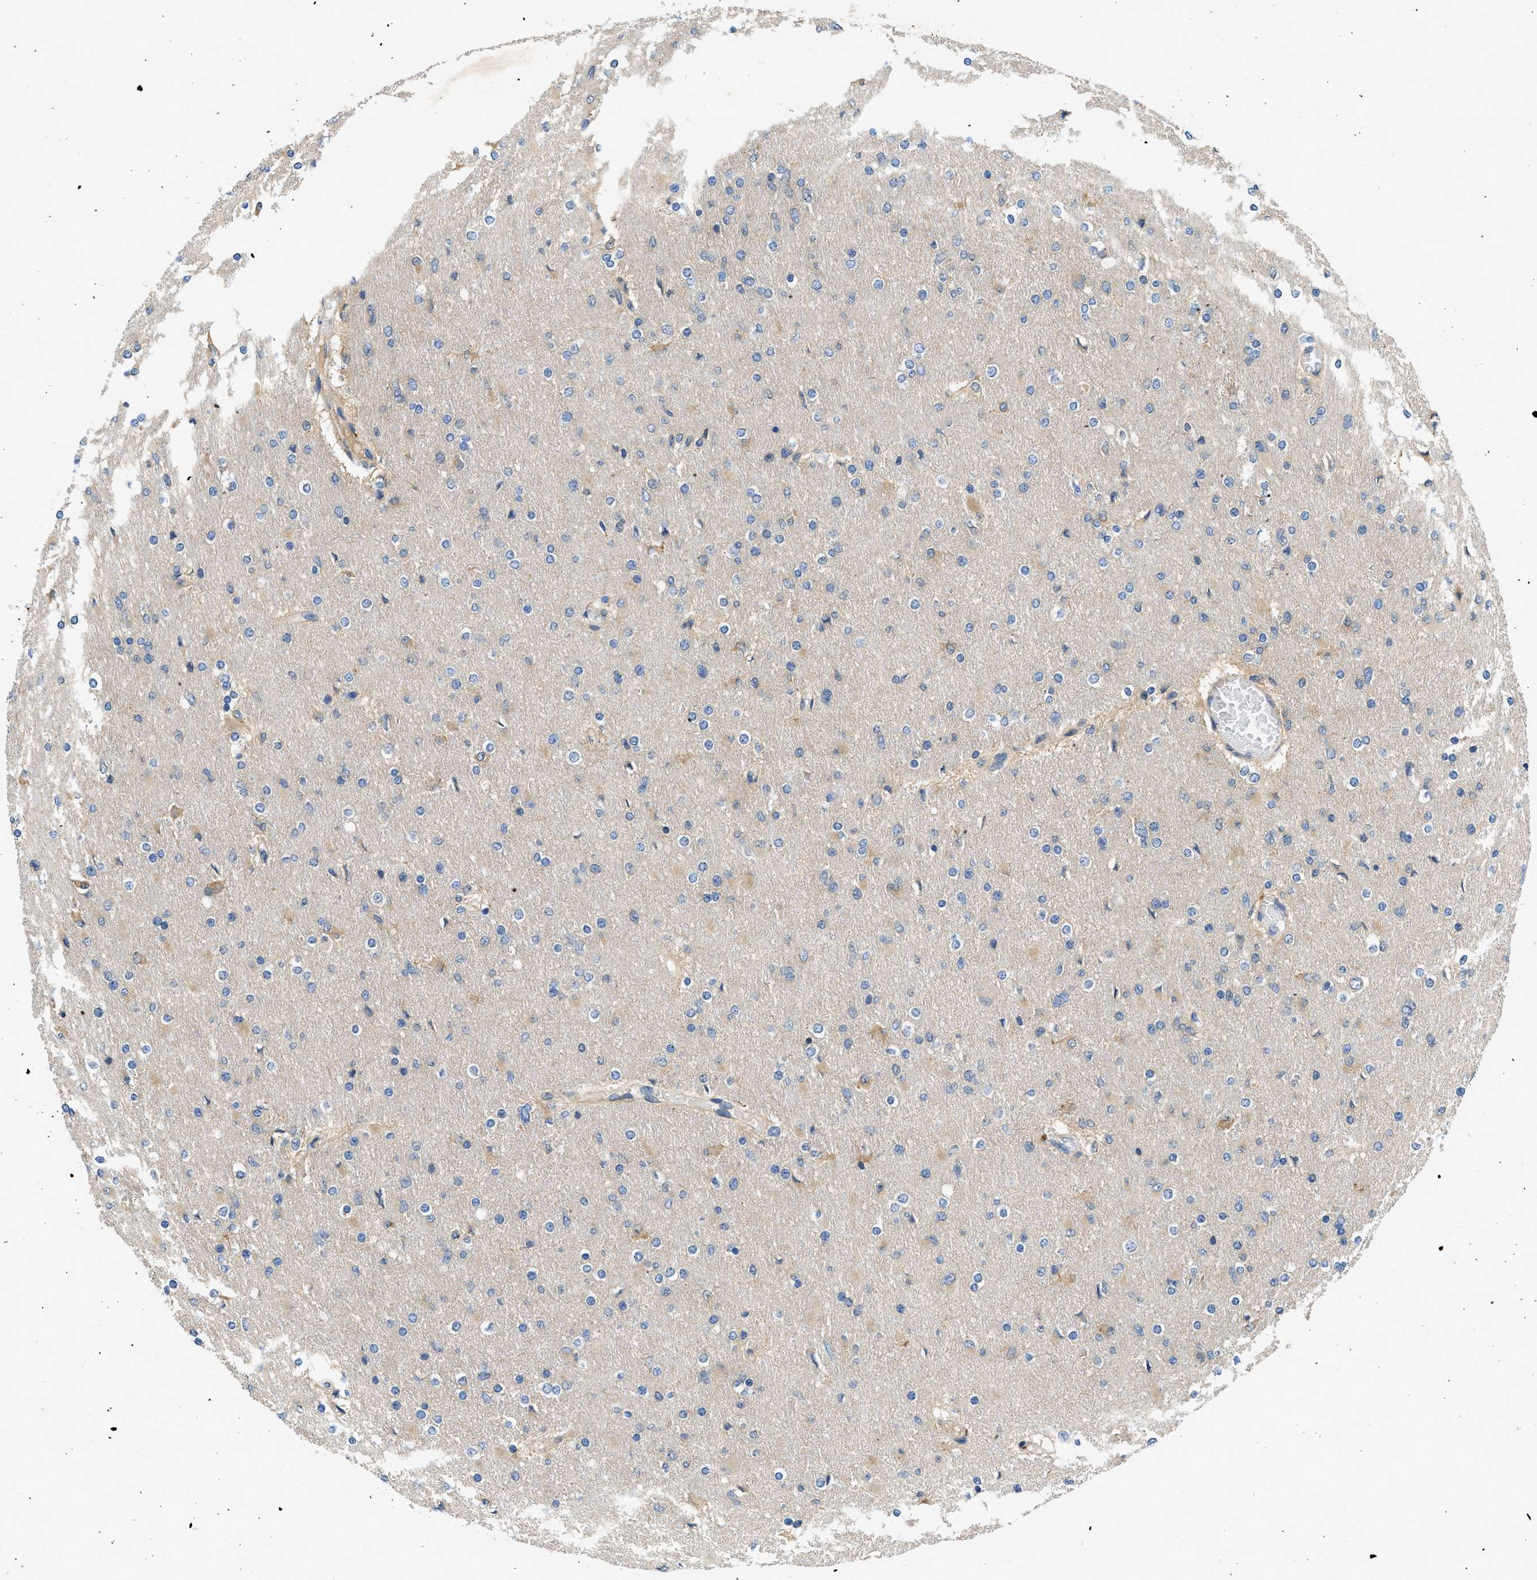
{"staining": {"intensity": "negative", "quantity": "none", "location": "none"}, "tissue": "glioma", "cell_type": "Tumor cells", "image_type": "cancer", "snomed": [{"axis": "morphology", "description": "Glioma, malignant, High grade"}, {"axis": "topography", "description": "Cerebral cortex"}], "caption": "A photomicrograph of human glioma is negative for staining in tumor cells.", "gene": "GPR31", "patient": {"sex": "female", "age": 36}}